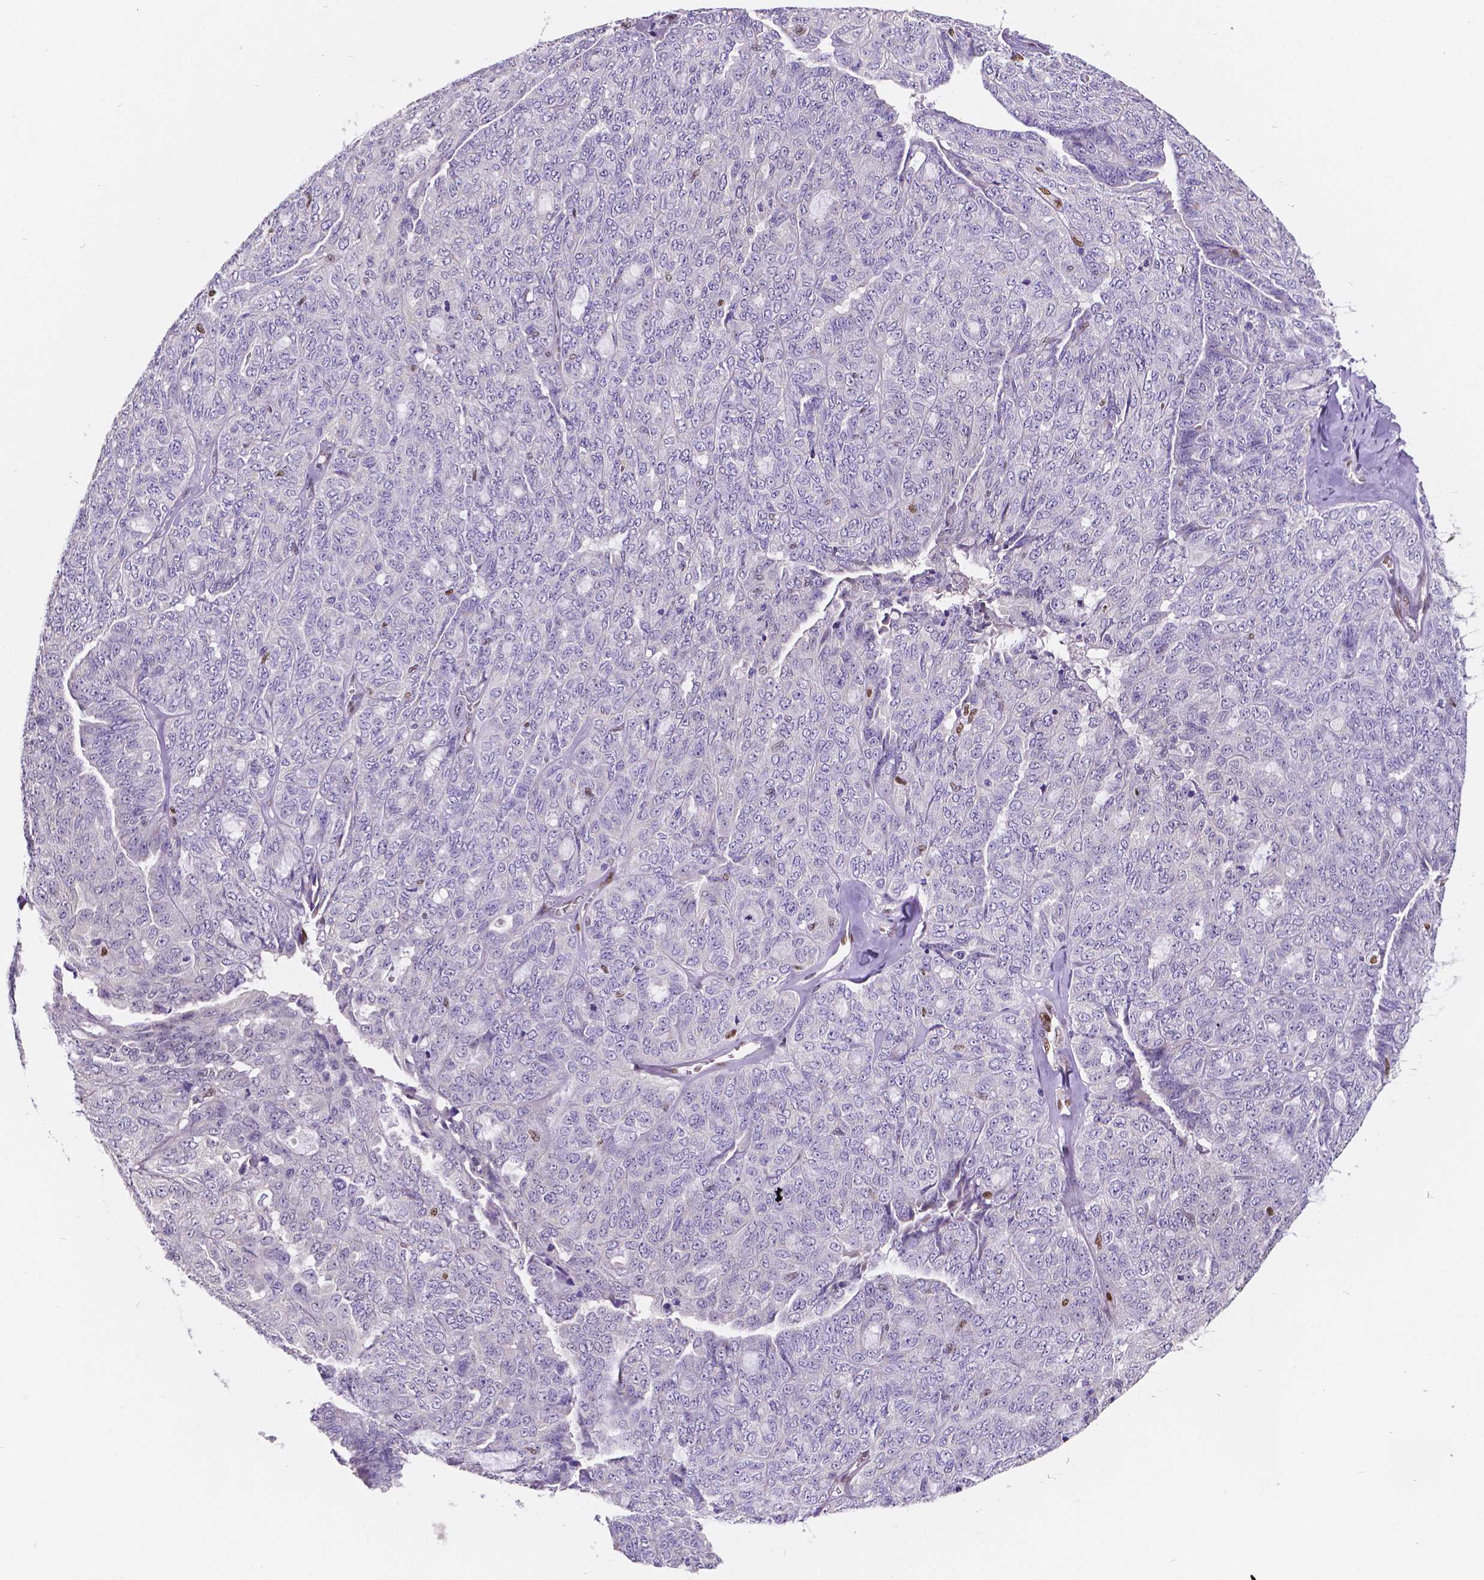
{"staining": {"intensity": "negative", "quantity": "none", "location": "none"}, "tissue": "ovarian cancer", "cell_type": "Tumor cells", "image_type": "cancer", "snomed": [{"axis": "morphology", "description": "Cystadenocarcinoma, serous, NOS"}, {"axis": "topography", "description": "Ovary"}], "caption": "There is no significant expression in tumor cells of serous cystadenocarcinoma (ovarian).", "gene": "MEF2C", "patient": {"sex": "female", "age": 71}}